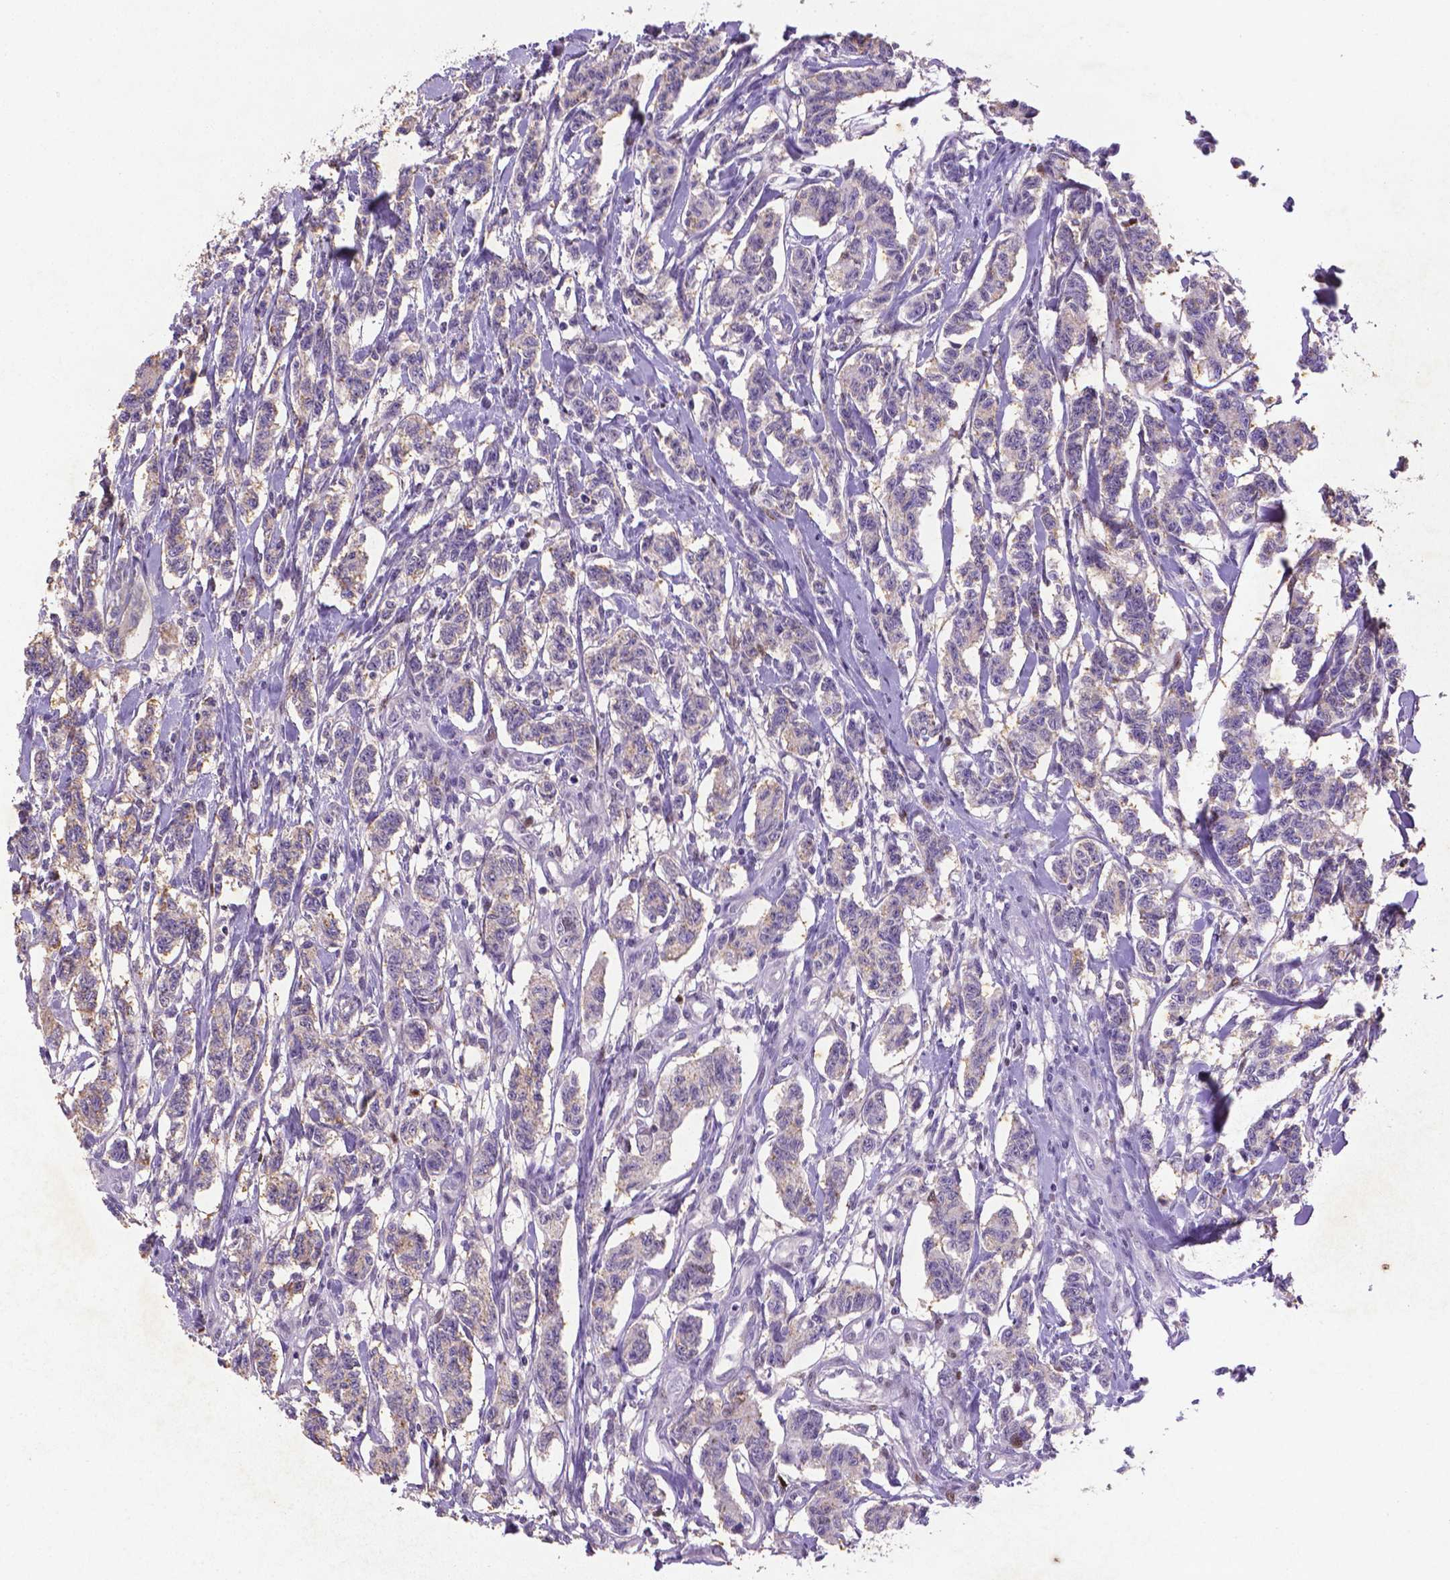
{"staining": {"intensity": "moderate", "quantity": "<25%", "location": "cytoplasmic/membranous,nuclear"}, "tissue": "carcinoid", "cell_type": "Tumor cells", "image_type": "cancer", "snomed": [{"axis": "morphology", "description": "Carcinoid, malignant, NOS"}, {"axis": "topography", "description": "Kidney"}], "caption": "IHC photomicrograph of human carcinoid (malignant) stained for a protein (brown), which shows low levels of moderate cytoplasmic/membranous and nuclear staining in about <25% of tumor cells.", "gene": "CDKN1A", "patient": {"sex": "female", "age": 41}}